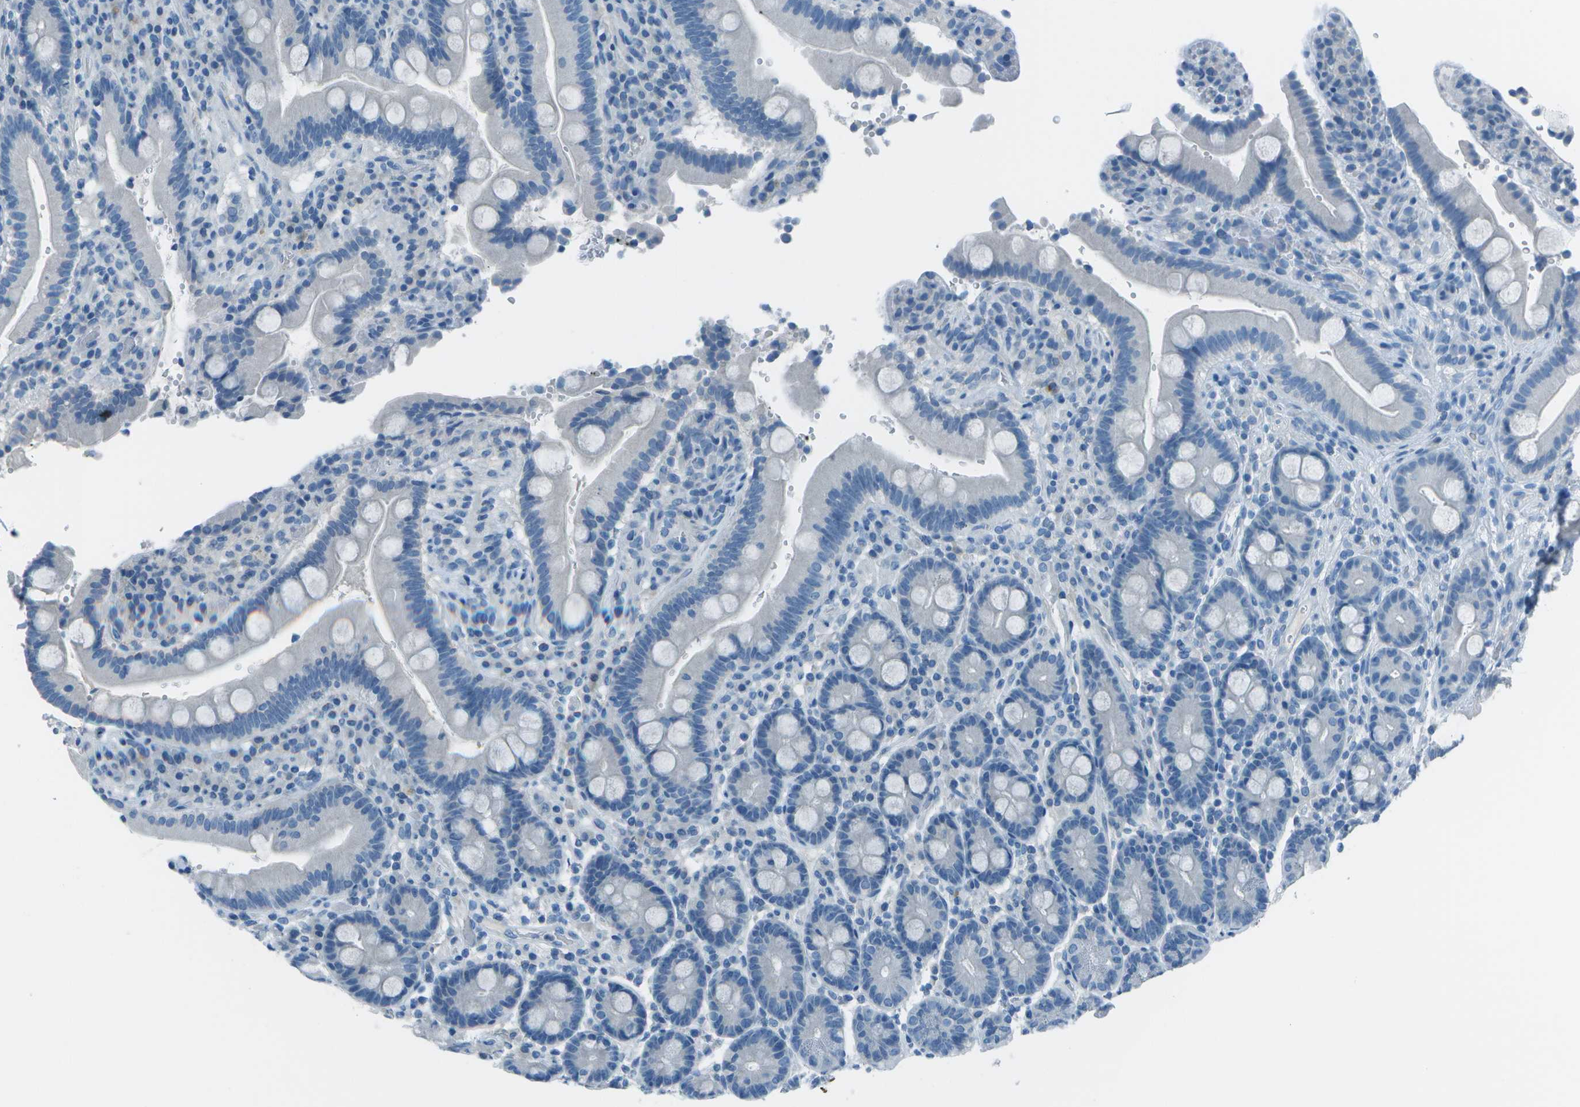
{"staining": {"intensity": "negative", "quantity": "none", "location": "none"}, "tissue": "duodenum", "cell_type": "Glandular cells", "image_type": "normal", "snomed": [{"axis": "morphology", "description": "Normal tissue, NOS"}, {"axis": "topography", "description": "Small intestine, NOS"}], "caption": "Micrograph shows no significant protein expression in glandular cells of normal duodenum. The staining is performed using DAB brown chromogen with nuclei counter-stained in using hematoxylin.", "gene": "FGF1", "patient": {"sex": "female", "age": 71}}